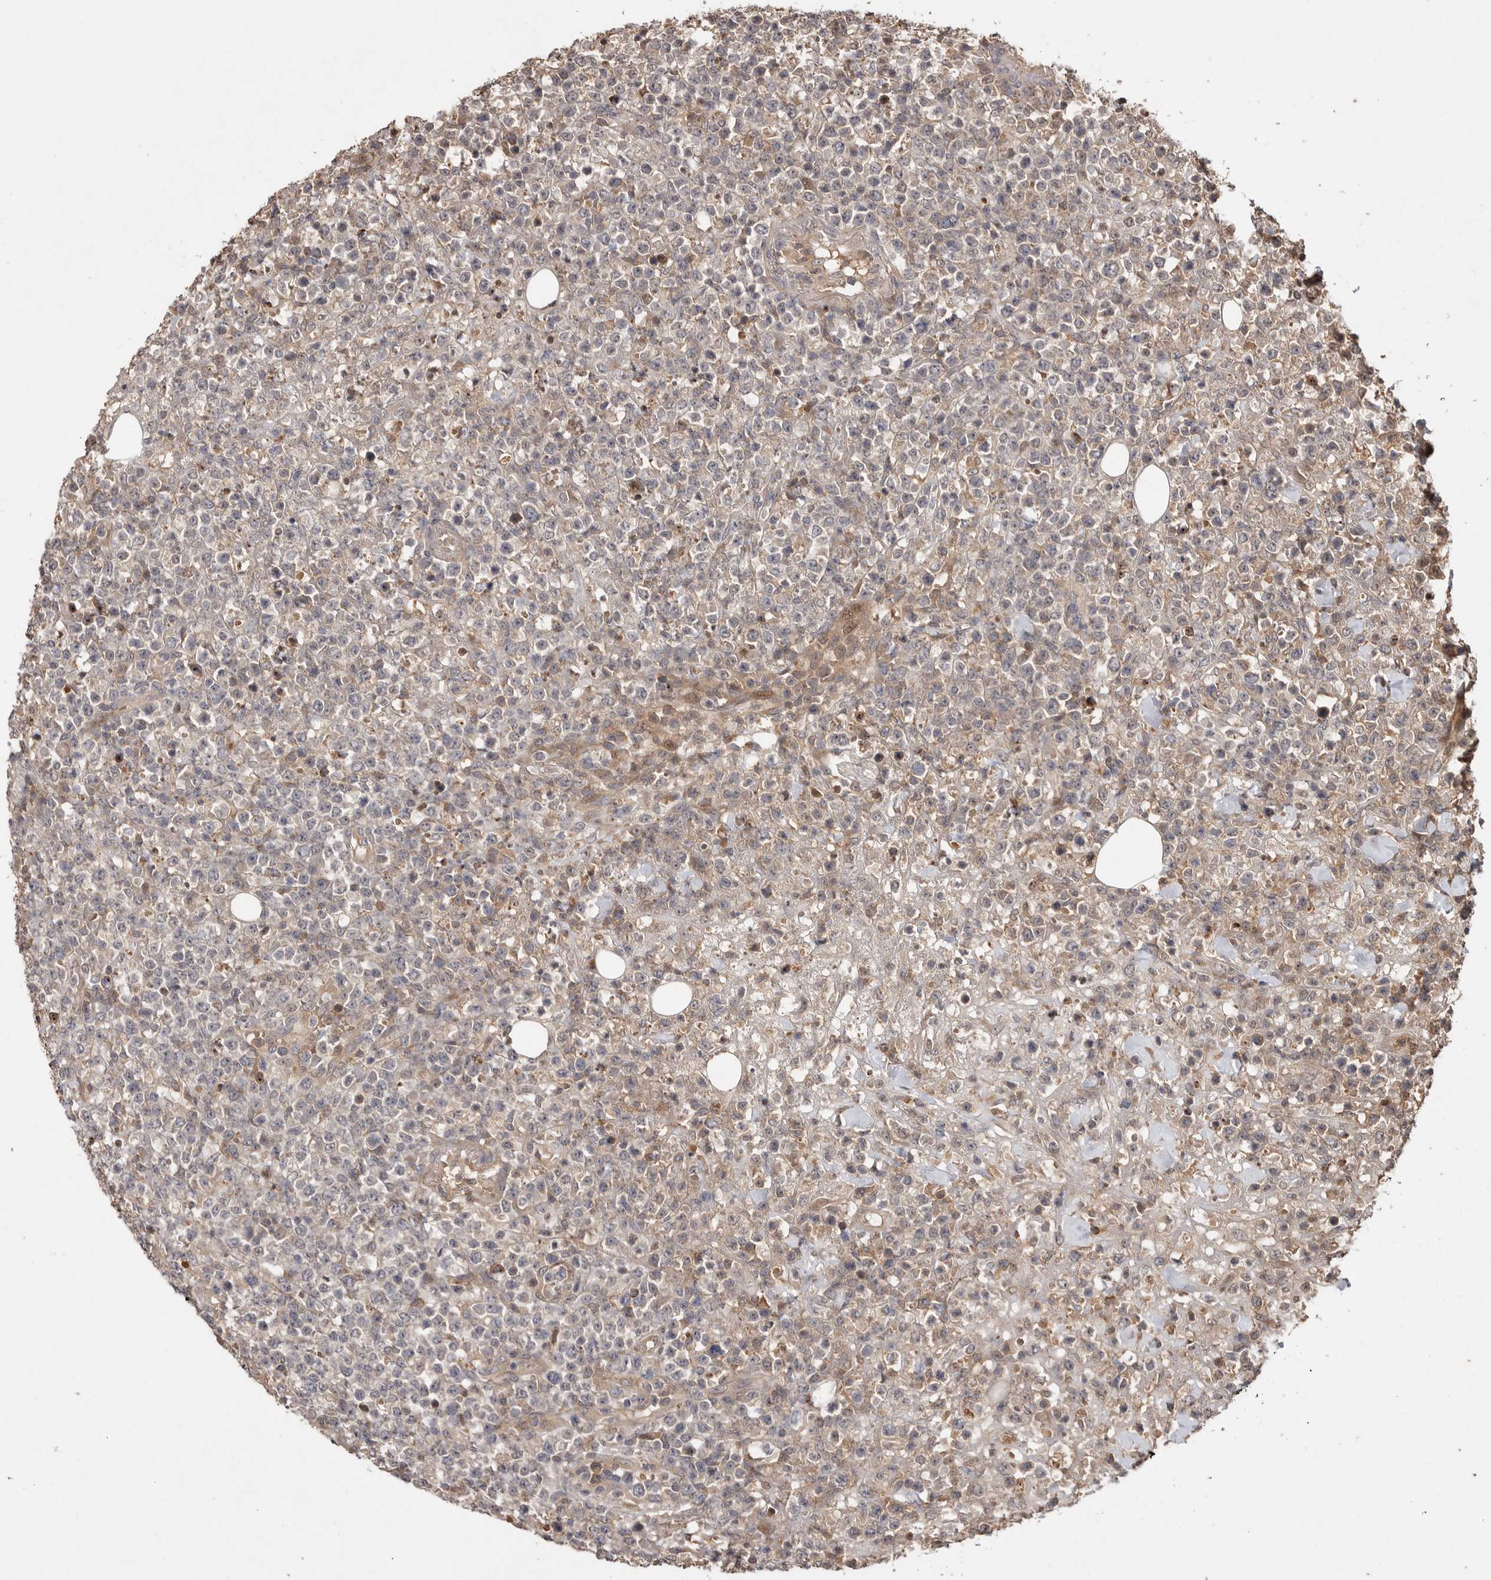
{"staining": {"intensity": "weak", "quantity": "25%-75%", "location": "cytoplasmic/membranous"}, "tissue": "lymphoma", "cell_type": "Tumor cells", "image_type": "cancer", "snomed": [{"axis": "morphology", "description": "Malignant lymphoma, non-Hodgkin's type, High grade"}, {"axis": "topography", "description": "Colon"}], "caption": "Immunohistochemical staining of lymphoma demonstrates low levels of weak cytoplasmic/membranous expression in approximately 25%-75% of tumor cells. Nuclei are stained in blue.", "gene": "VN1R4", "patient": {"sex": "female", "age": 53}}